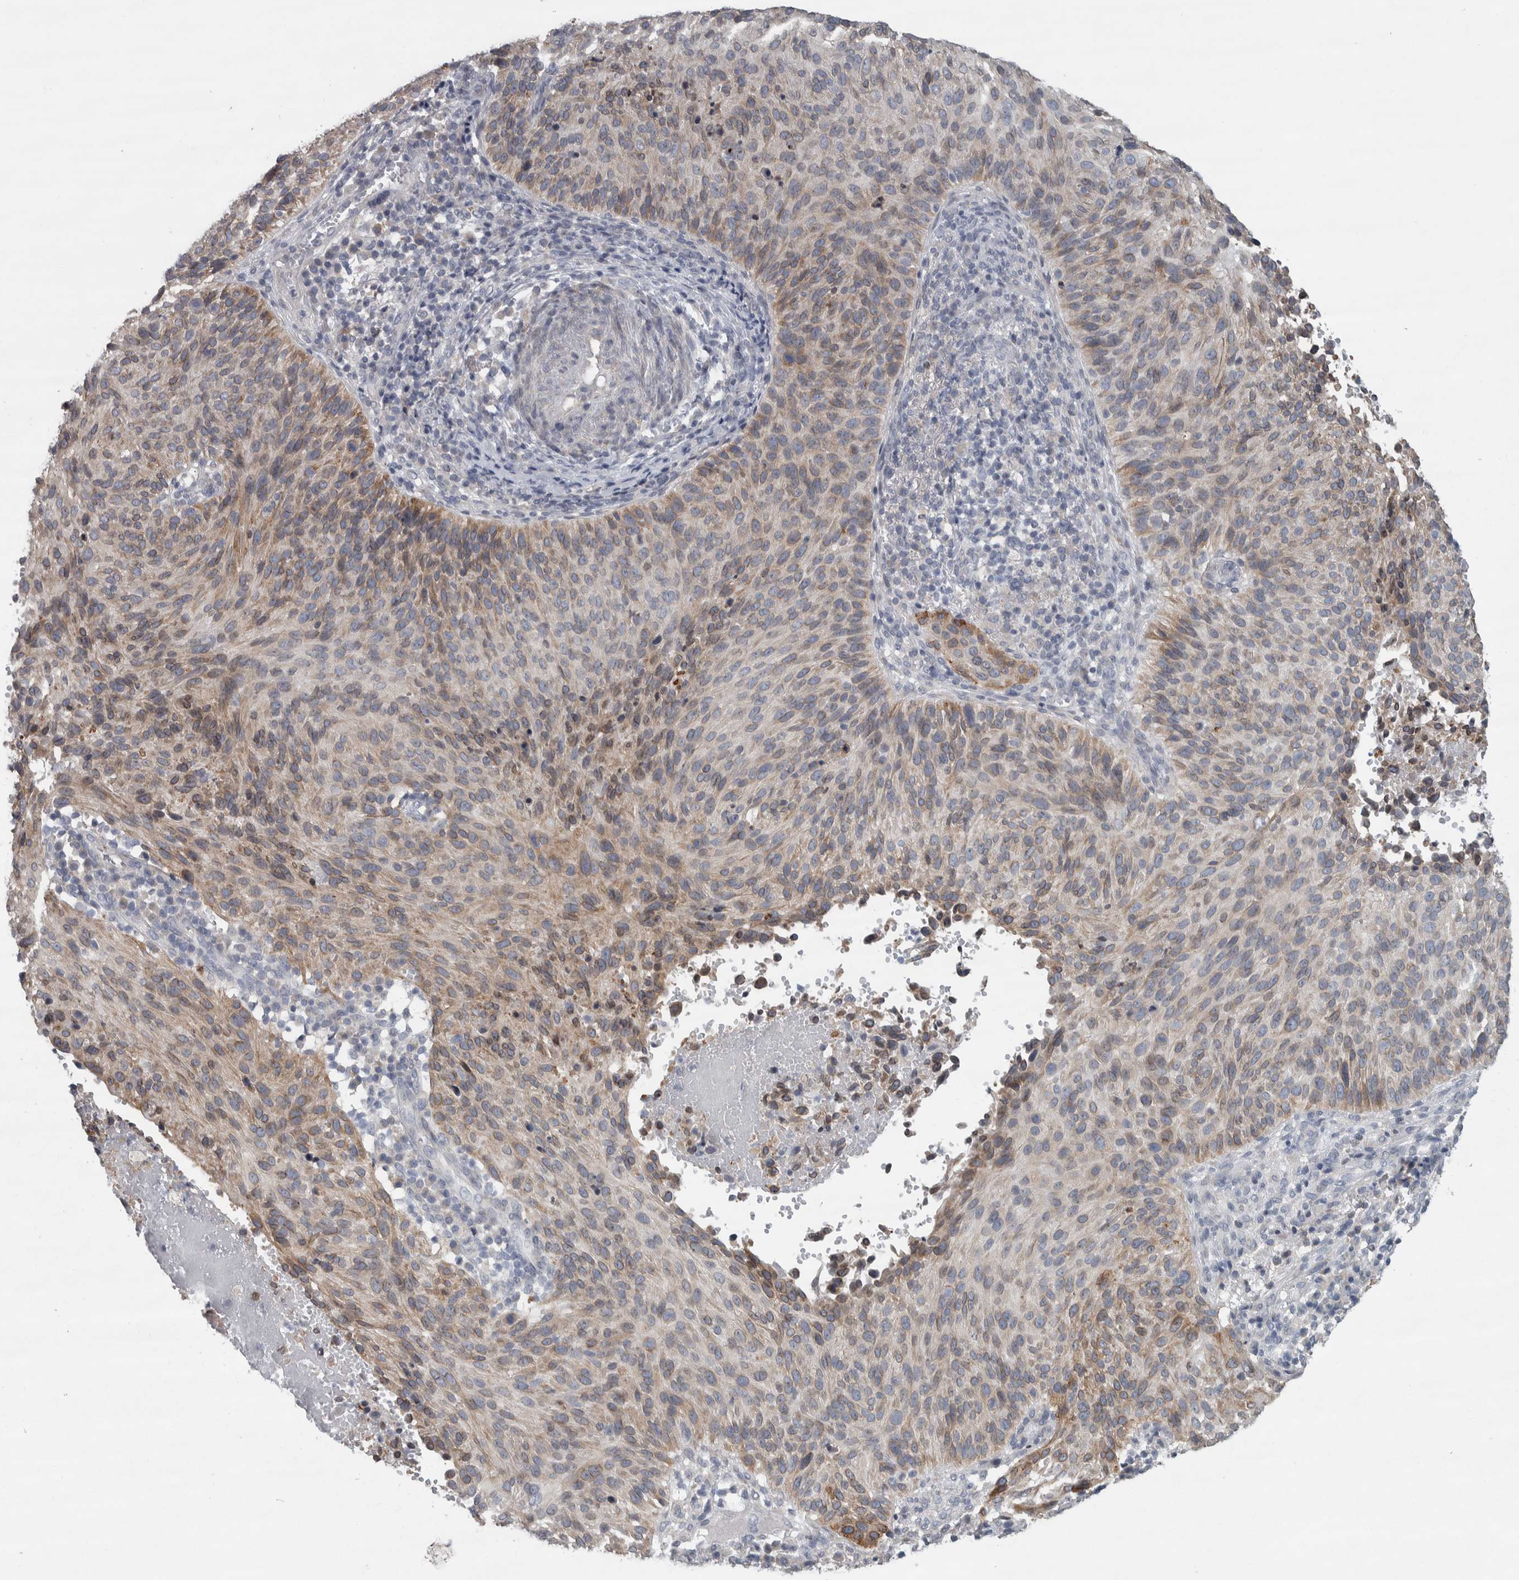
{"staining": {"intensity": "weak", "quantity": ">75%", "location": "cytoplasmic/membranous"}, "tissue": "cervical cancer", "cell_type": "Tumor cells", "image_type": "cancer", "snomed": [{"axis": "morphology", "description": "Squamous cell carcinoma, NOS"}, {"axis": "topography", "description": "Cervix"}], "caption": "Immunohistochemical staining of cervical cancer demonstrates low levels of weak cytoplasmic/membranous staining in approximately >75% of tumor cells.", "gene": "SIGMAR1", "patient": {"sex": "female", "age": 74}}